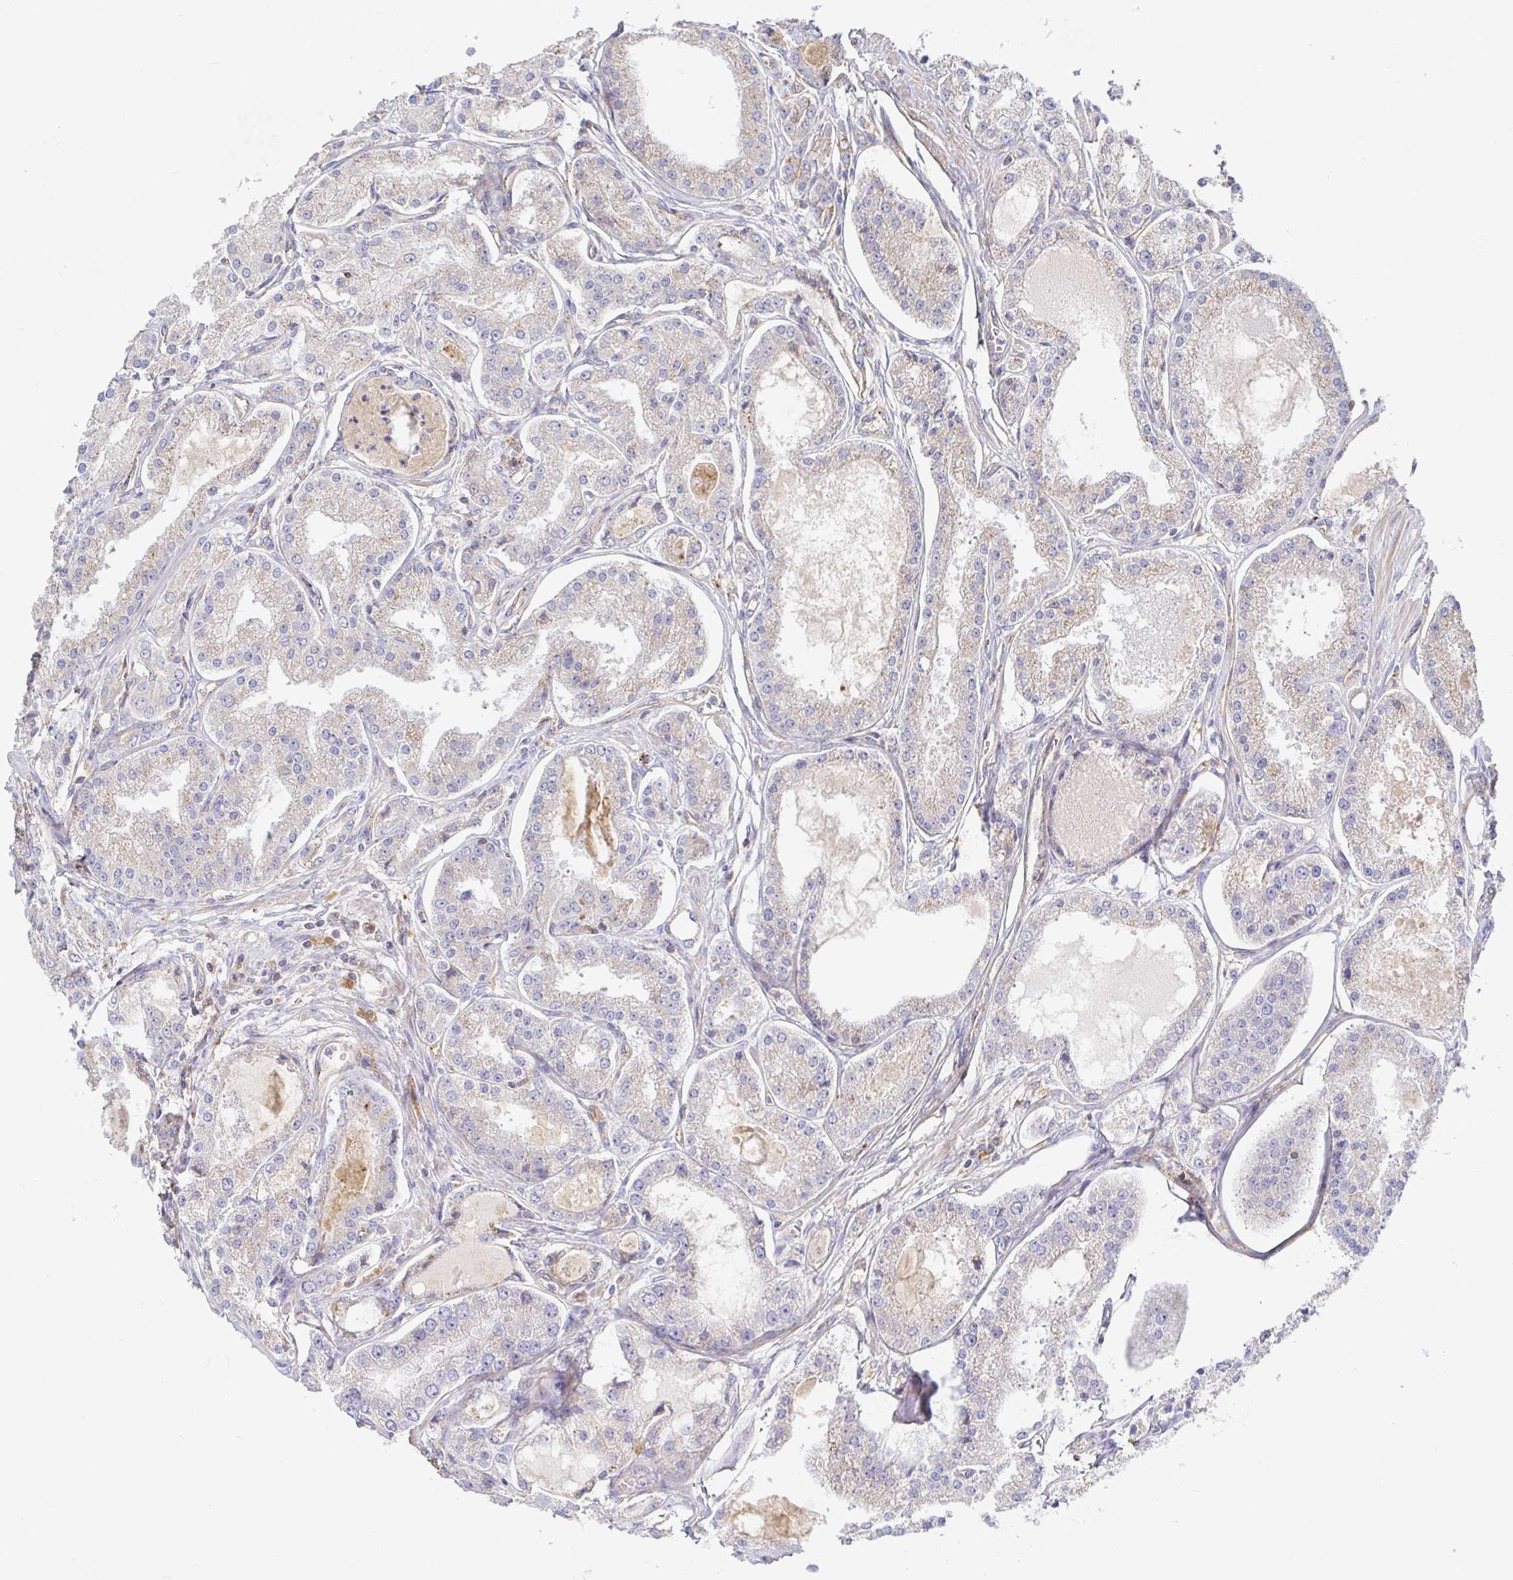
{"staining": {"intensity": "weak", "quantity": "25%-75%", "location": "cytoplasmic/membranous"}, "tissue": "prostate cancer", "cell_type": "Tumor cells", "image_type": "cancer", "snomed": [{"axis": "morphology", "description": "Adenocarcinoma, High grade"}, {"axis": "topography", "description": "Prostate"}], "caption": "Protein staining of adenocarcinoma (high-grade) (prostate) tissue exhibits weak cytoplasmic/membranous positivity in about 25%-75% of tumor cells.", "gene": "IRAK2", "patient": {"sex": "male", "age": 66}}